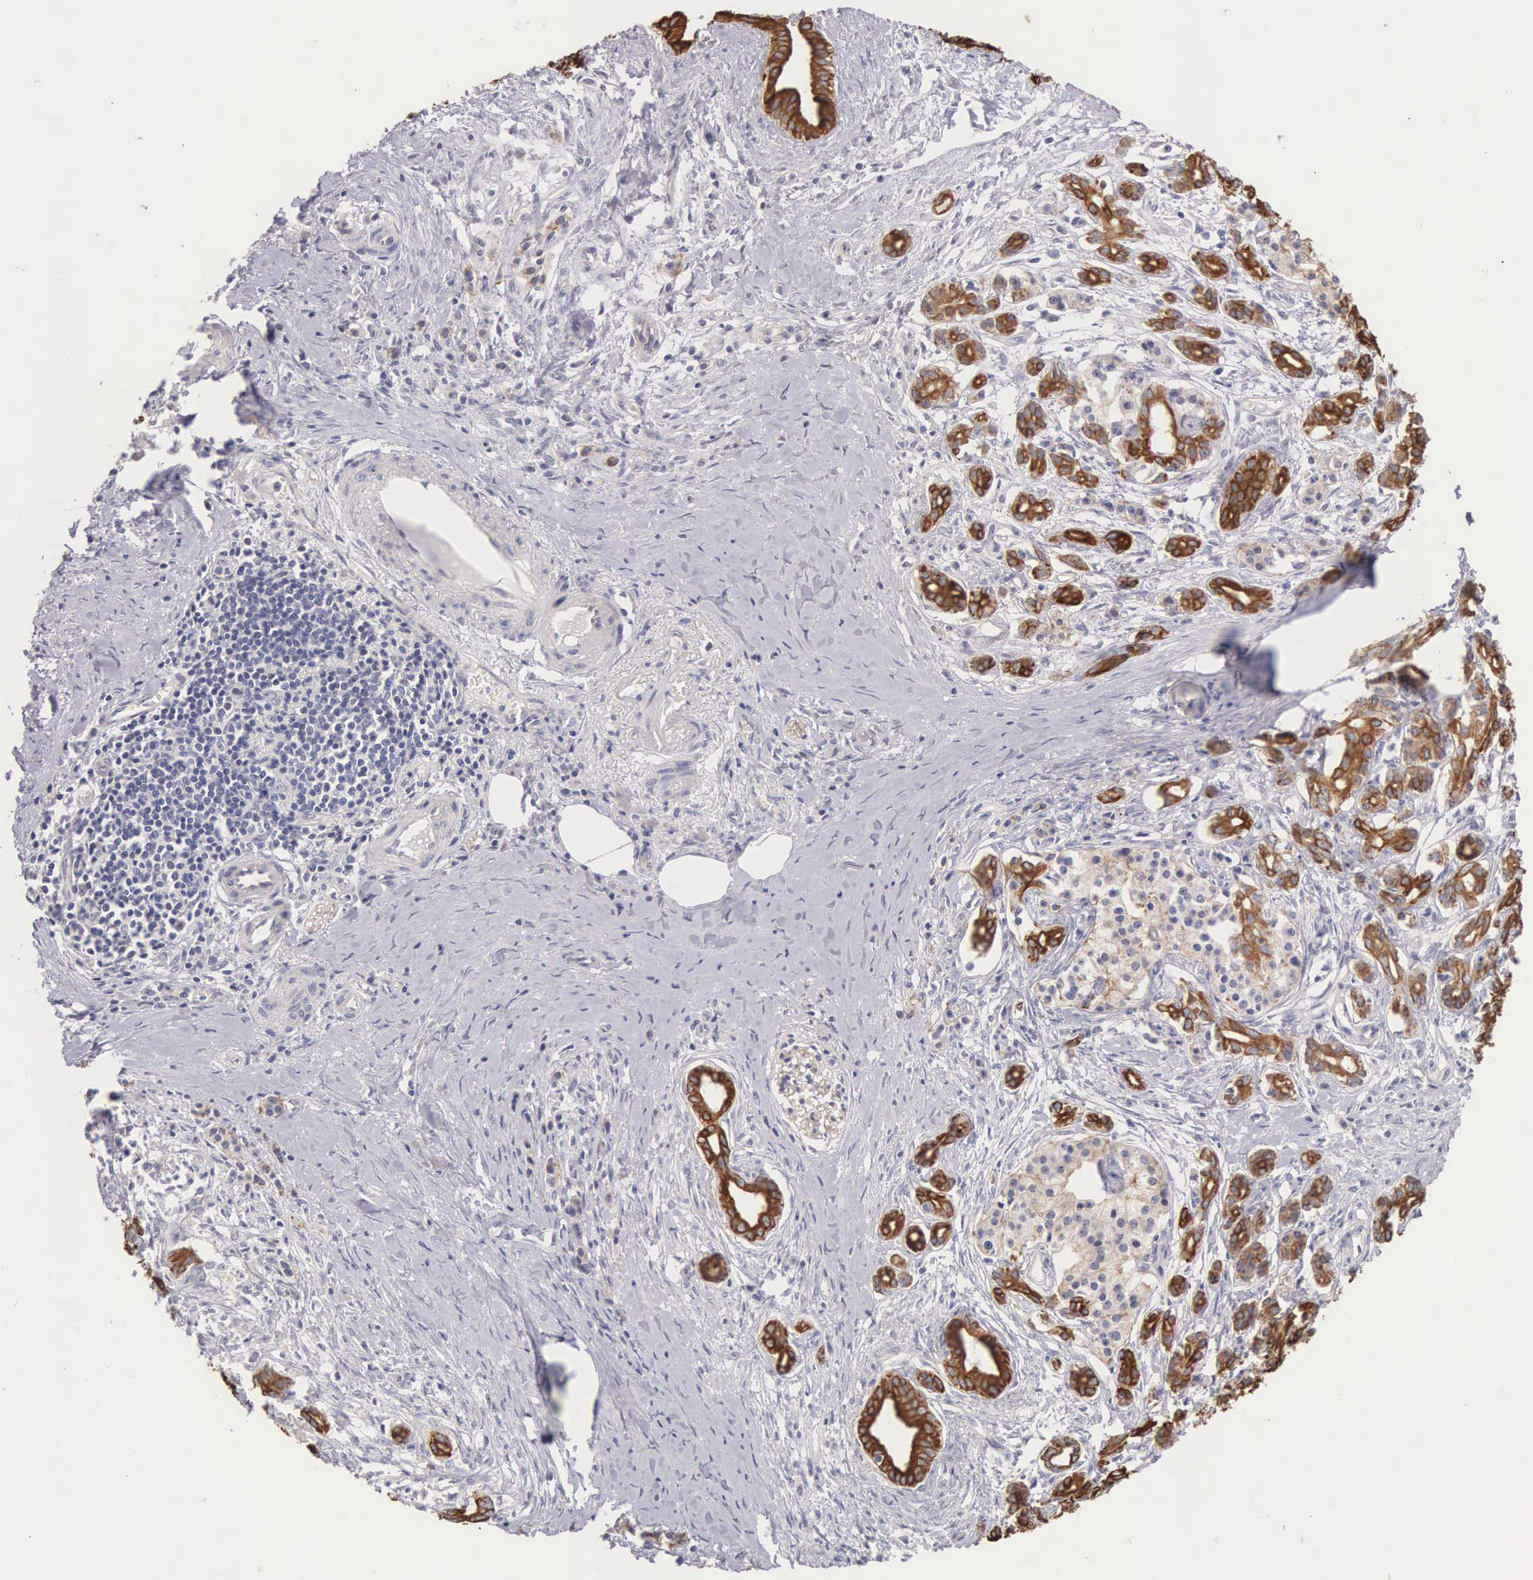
{"staining": {"intensity": "moderate", "quantity": ">75%", "location": "cytoplasmic/membranous"}, "tissue": "pancreatic cancer", "cell_type": "Tumor cells", "image_type": "cancer", "snomed": [{"axis": "morphology", "description": "Adenocarcinoma, NOS"}, {"axis": "topography", "description": "Pancreas"}], "caption": "Adenocarcinoma (pancreatic) stained with a protein marker exhibits moderate staining in tumor cells.", "gene": "PIR", "patient": {"sex": "male", "age": 59}}